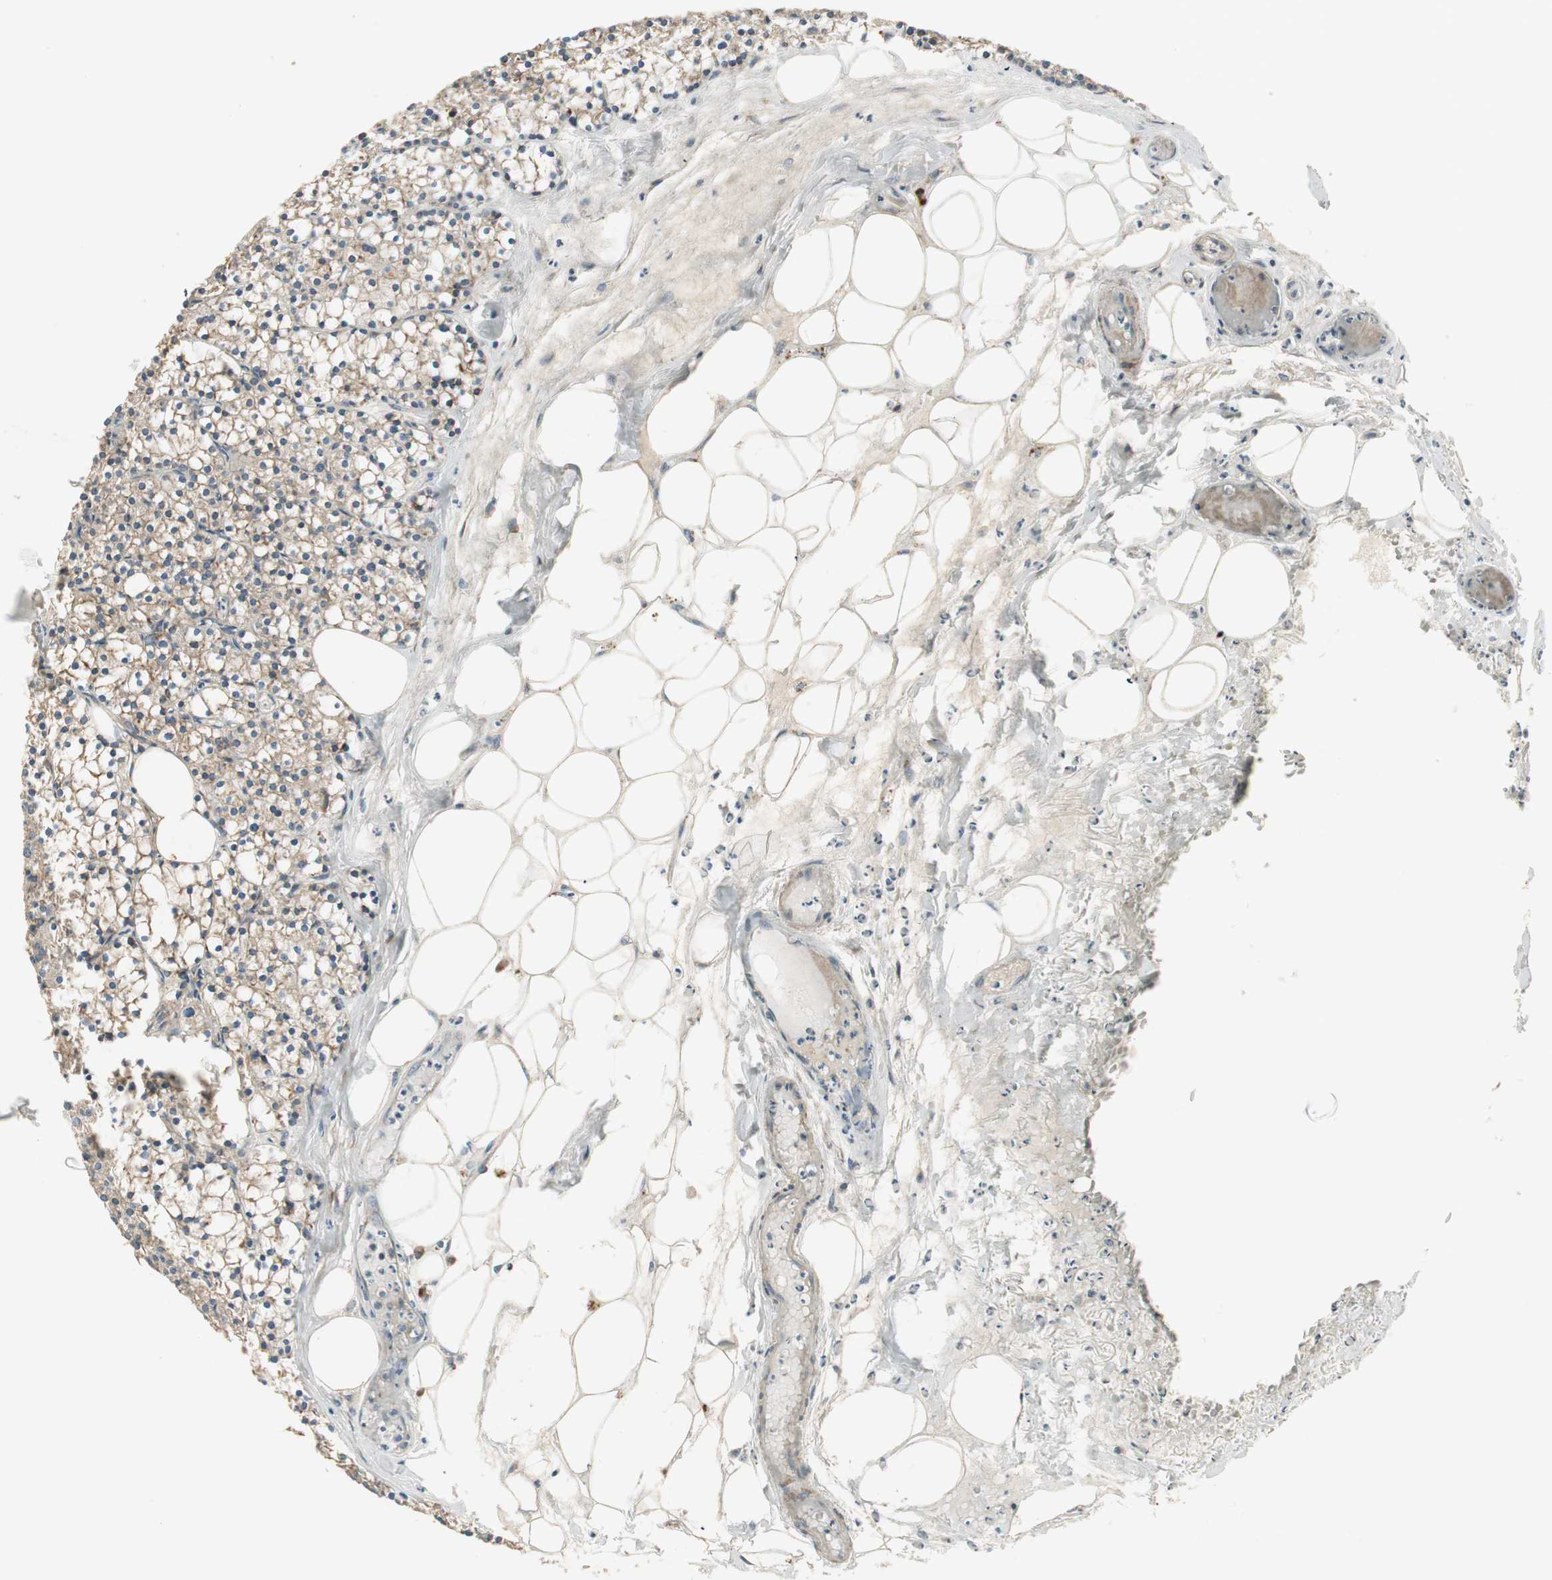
{"staining": {"intensity": "weak", "quantity": "25%-75%", "location": "cytoplasmic/membranous"}, "tissue": "parathyroid gland", "cell_type": "Glandular cells", "image_type": "normal", "snomed": [{"axis": "morphology", "description": "Normal tissue, NOS"}, {"axis": "topography", "description": "Parathyroid gland"}], "caption": "Protein analysis of normal parathyroid gland shows weak cytoplasmic/membranous positivity in approximately 25%-75% of glandular cells.", "gene": "PPP2R5E", "patient": {"sex": "female", "age": 63}}